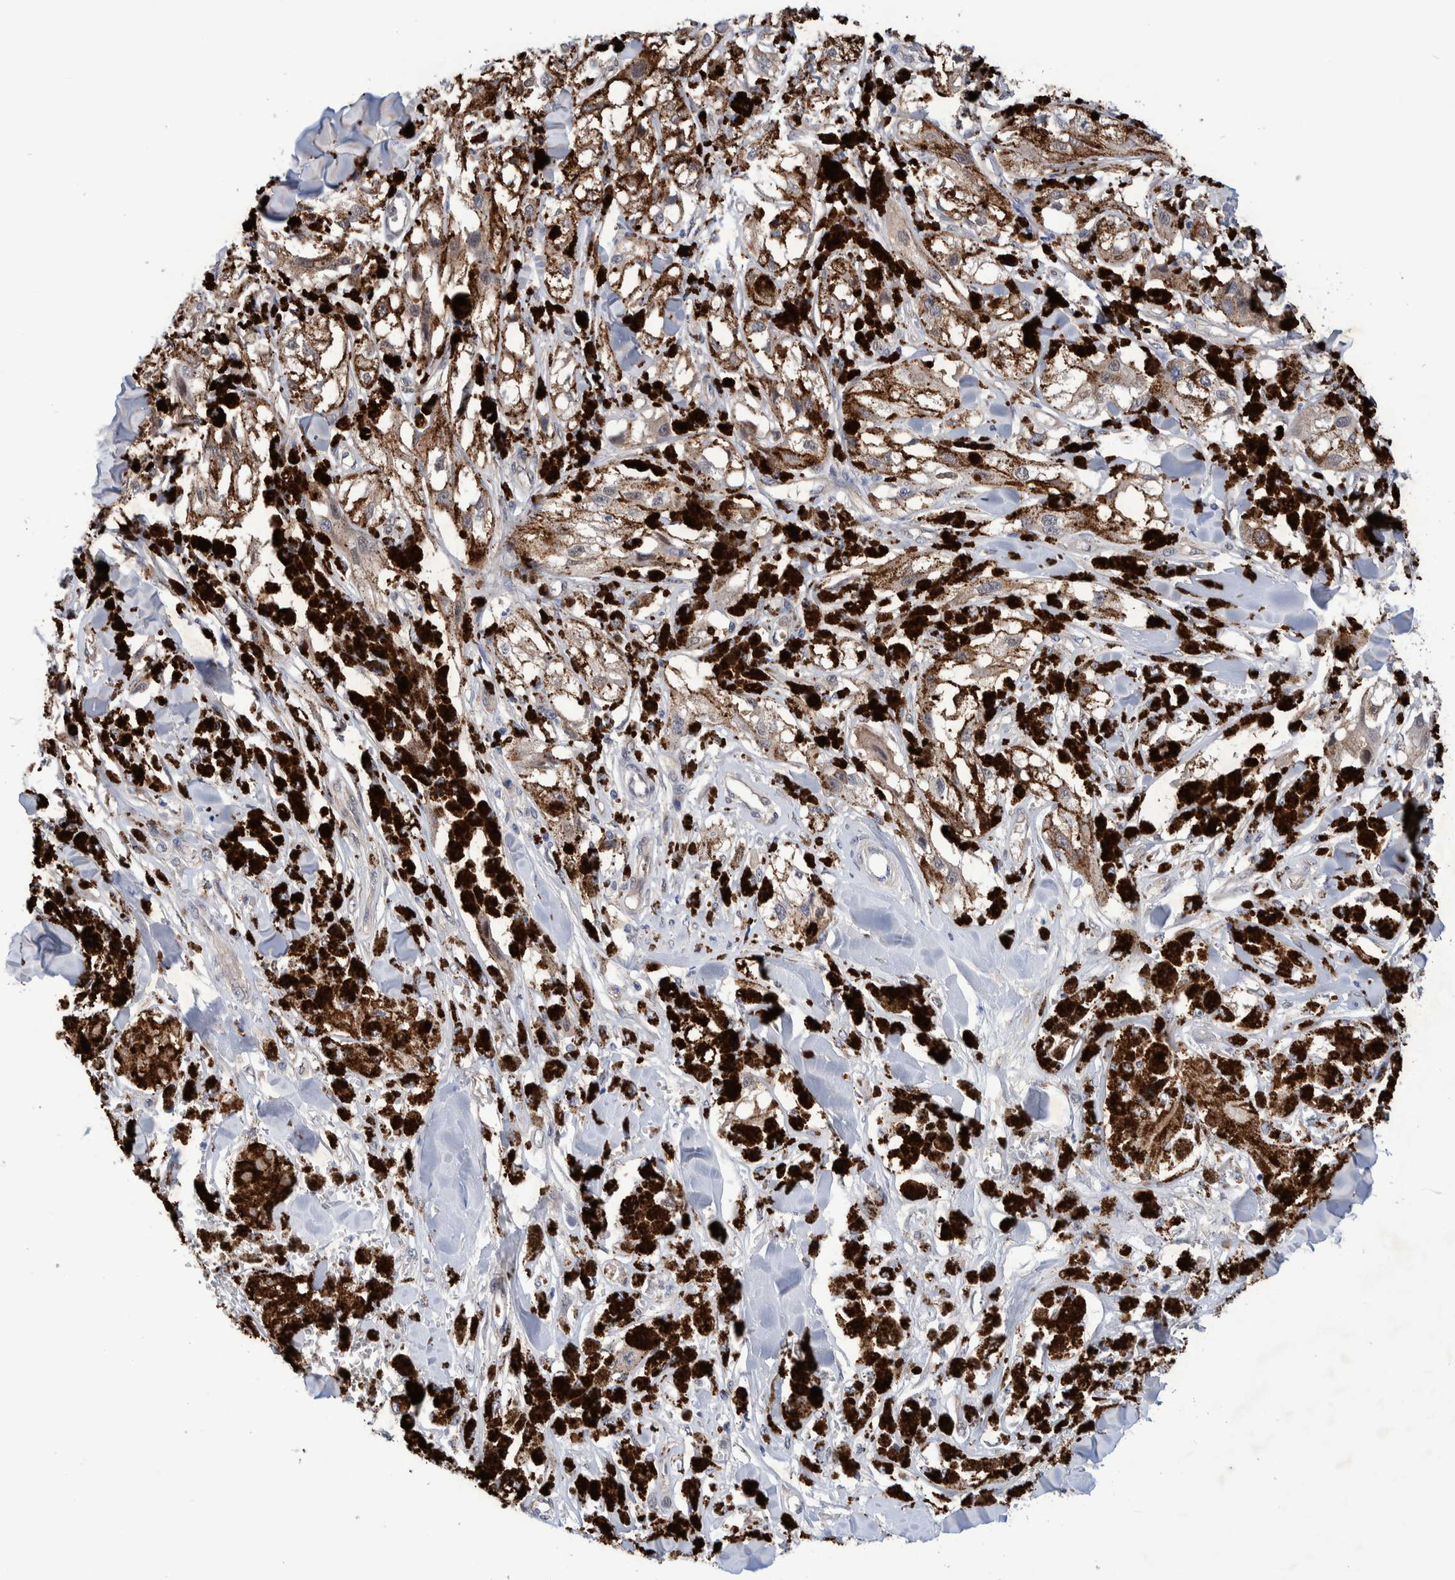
{"staining": {"intensity": "moderate", "quantity": ">75%", "location": "cytoplasmic/membranous"}, "tissue": "melanoma", "cell_type": "Tumor cells", "image_type": "cancer", "snomed": [{"axis": "morphology", "description": "Malignant melanoma, NOS"}, {"axis": "topography", "description": "Skin"}], "caption": "Tumor cells show medium levels of moderate cytoplasmic/membranous staining in approximately >75% of cells in human malignant melanoma.", "gene": "PFAS", "patient": {"sex": "male", "age": 88}}